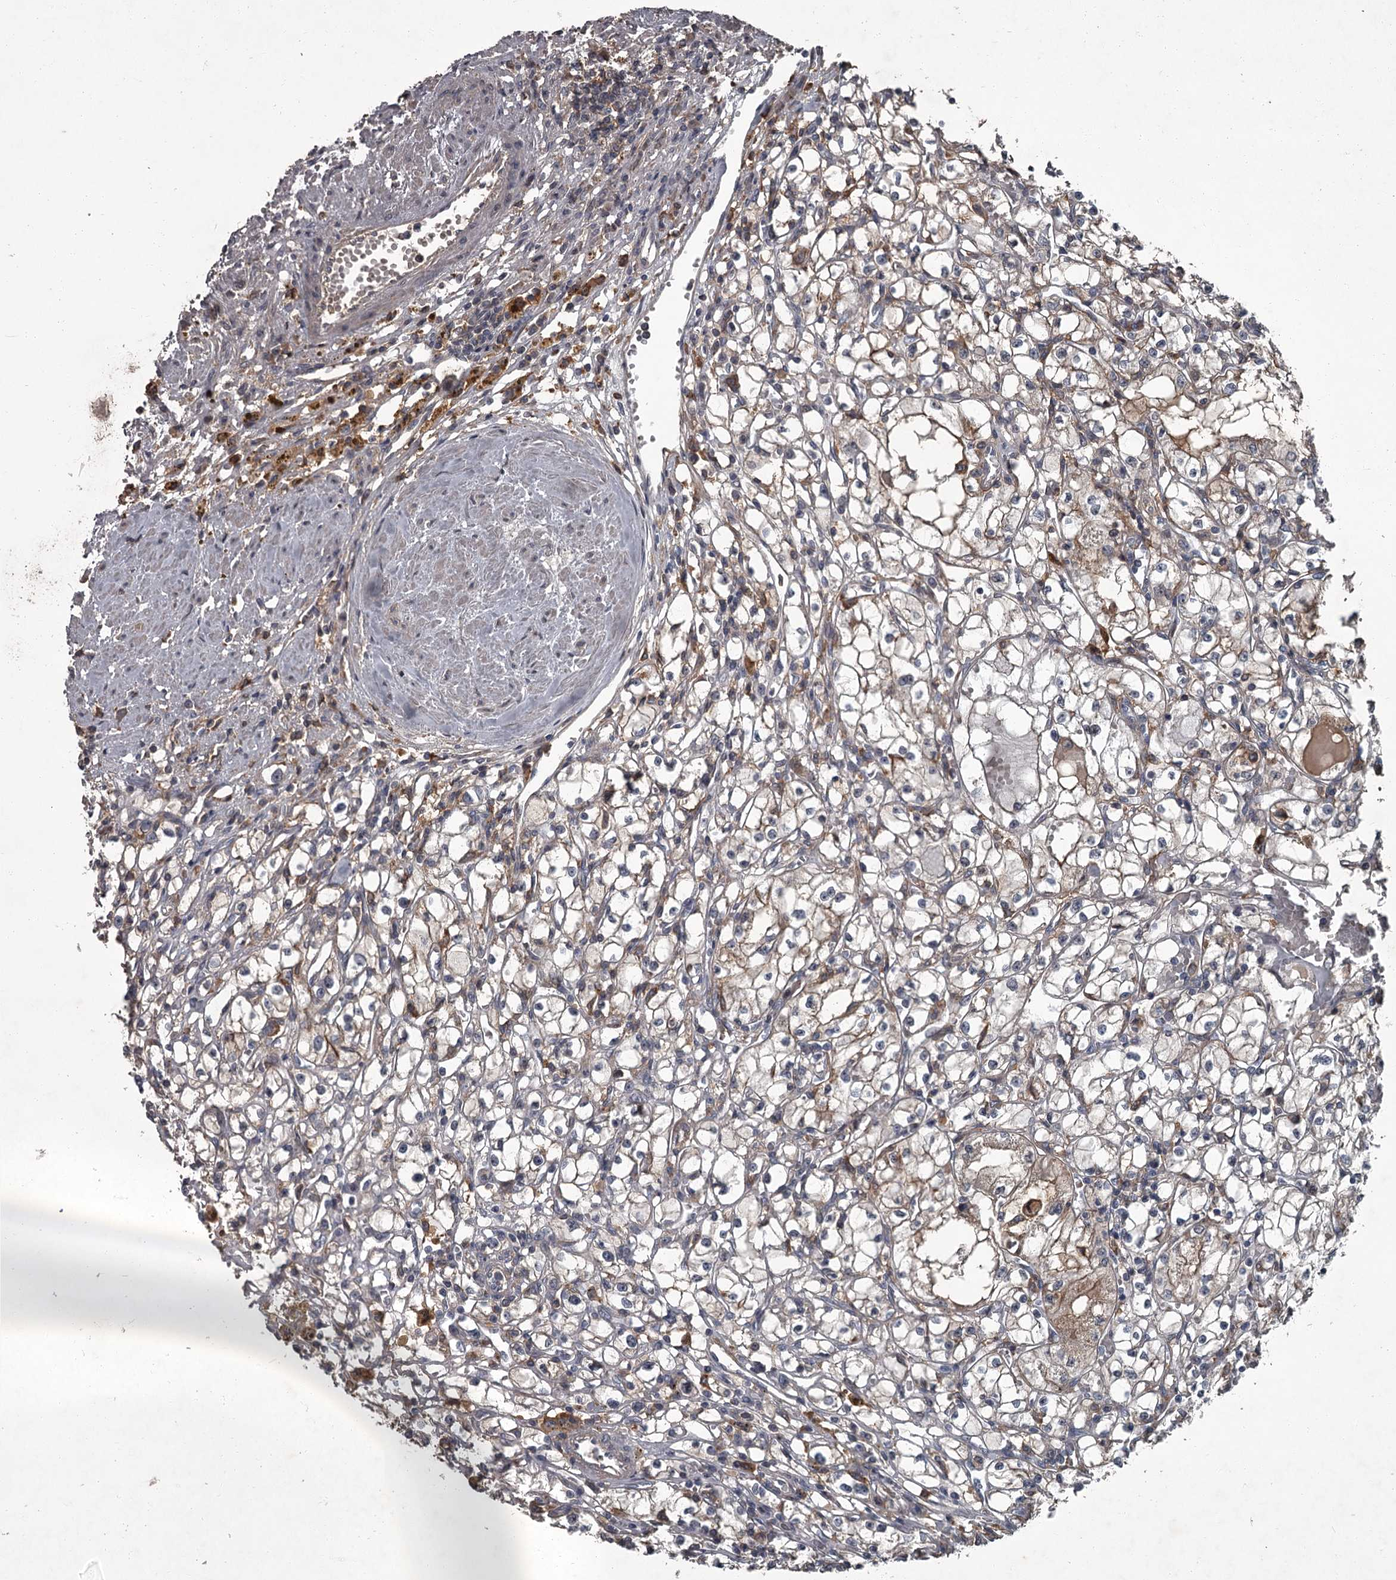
{"staining": {"intensity": "weak", "quantity": ">75%", "location": "cytoplasmic/membranous"}, "tissue": "renal cancer", "cell_type": "Tumor cells", "image_type": "cancer", "snomed": [{"axis": "morphology", "description": "Adenocarcinoma, NOS"}, {"axis": "topography", "description": "Kidney"}], "caption": "IHC histopathology image of renal cancer (adenocarcinoma) stained for a protein (brown), which demonstrates low levels of weak cytoplasmic/membranous staining in approximately >75% of tumor cells.", "gene": "FLVCR2", "patient": {"sex": "male", "age": 56}}